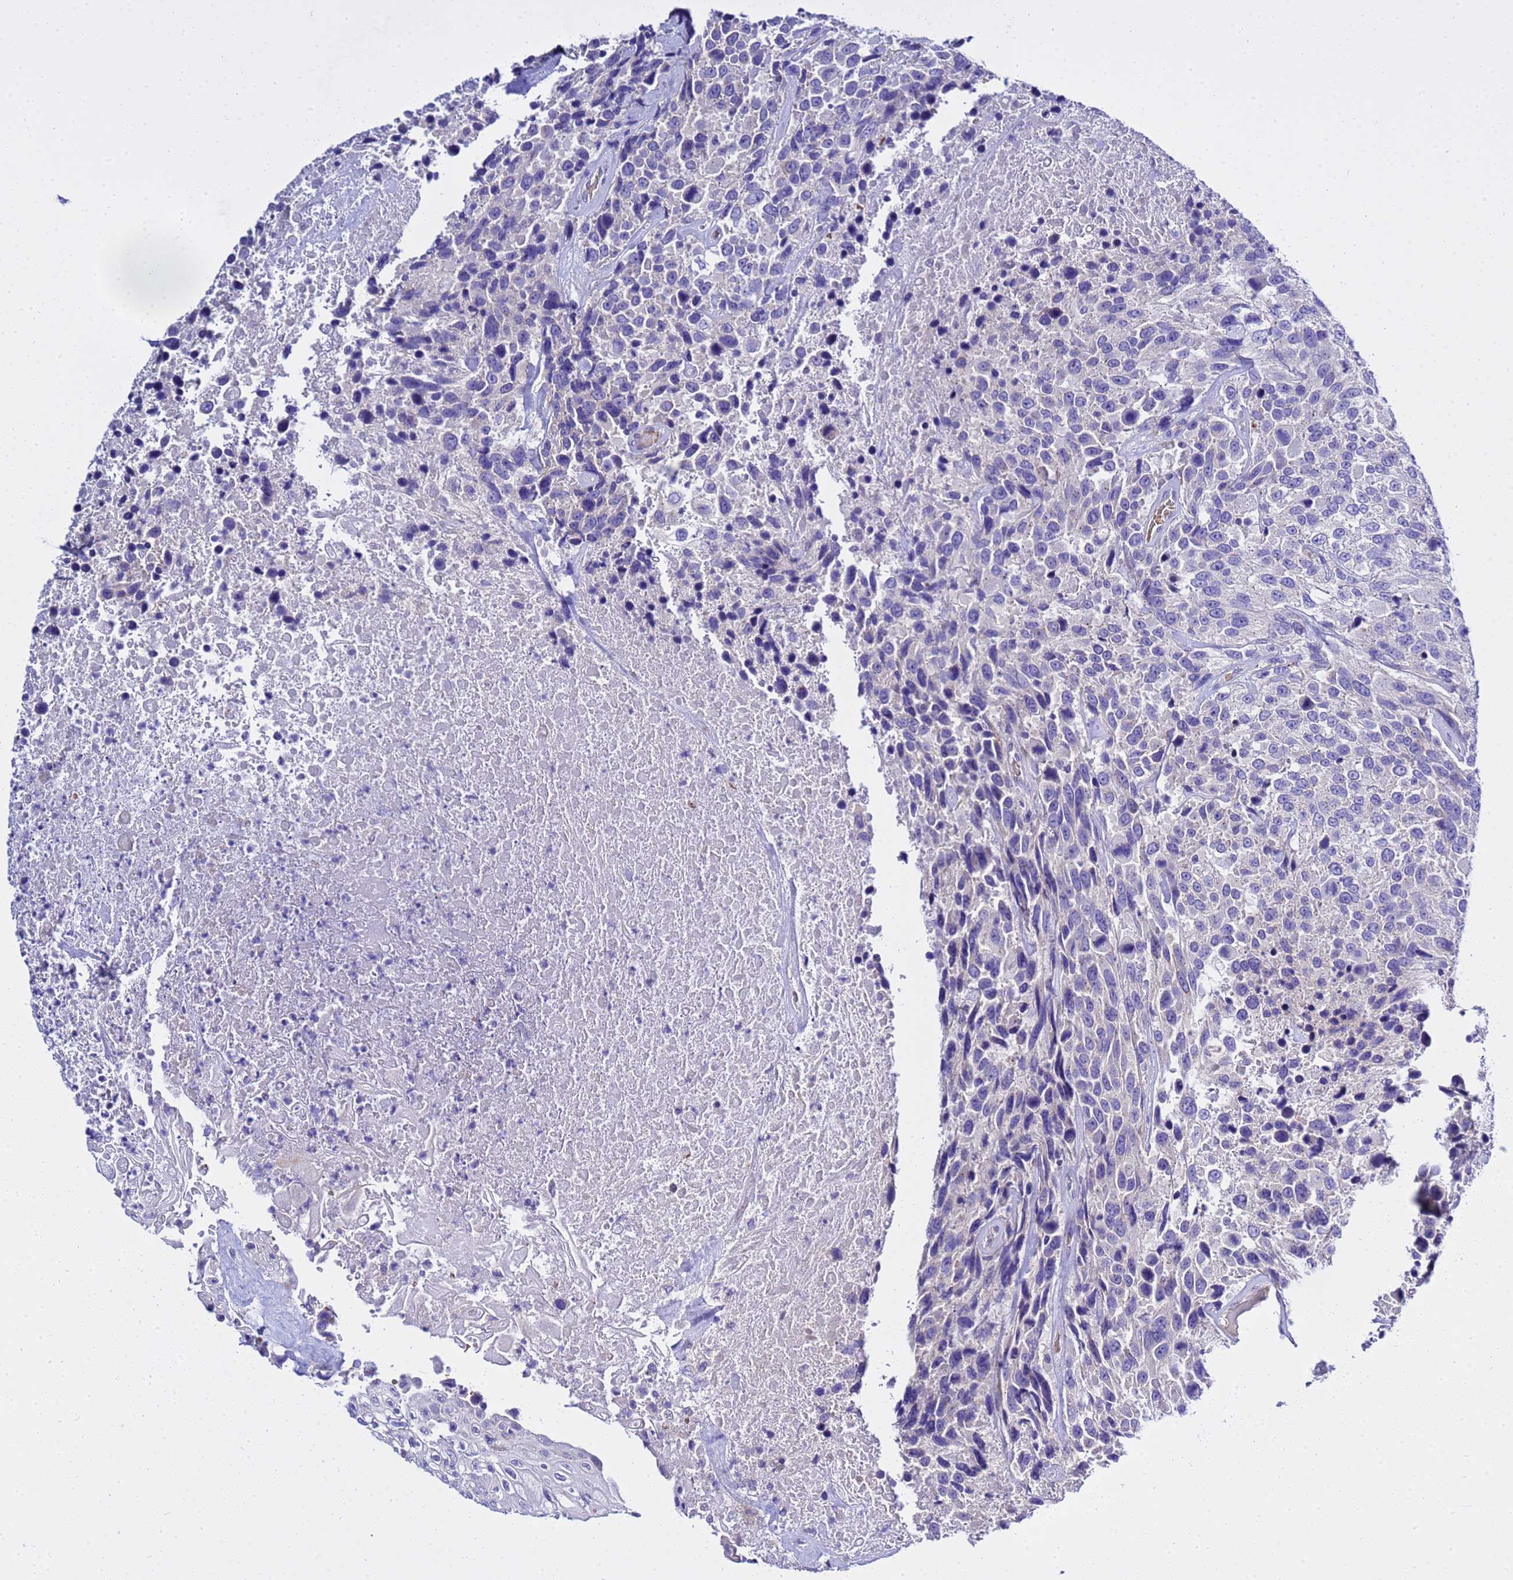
{"staining": {"intensity": "negative", "quantity": "none", "location": "none"}, "tissue": "urothelial cancer", "cell_type": "Tumor cells", "image_type": "cancer", "snomed": [{"axis": "morphology", "description": "Urothelial carcinoma, High grade"}, {"axis": "topography", "description": "Urinary bladder"}], "caption": "This photomicrograph is of high-grade urothelial carcinoma stained with immunohistochemistry (IHC) to label a protein in brown with the nuclei are counter-stained blue. There is no positivity in tumor cells.", "gene": "USP18", "patient": {"sex": "female", "age": 70}}